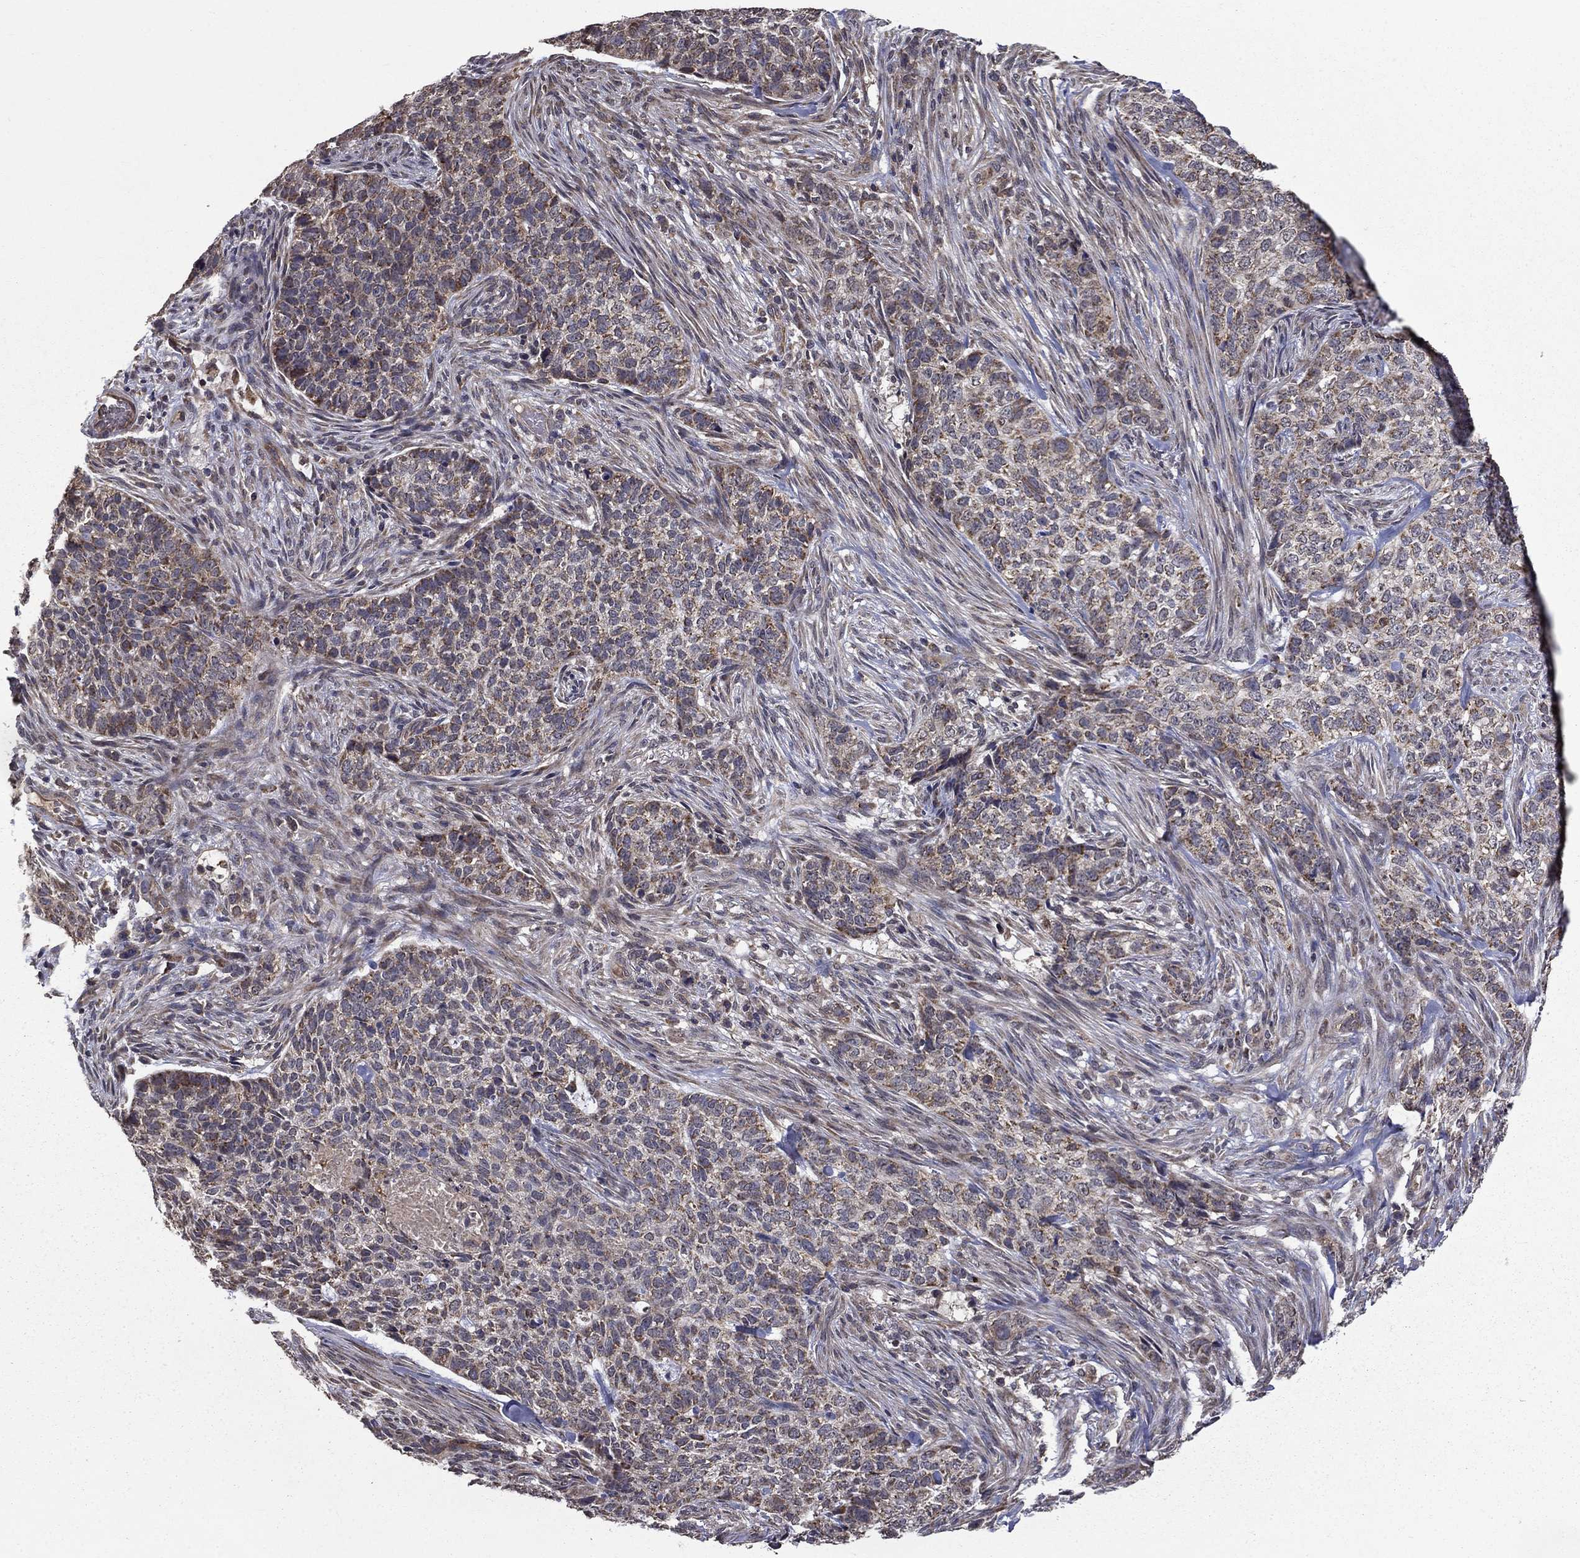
{"staining": {"intensity": "weak", "quantity": "25%-75%", "location": "cytoplasmic/membranous"}, "tissue": "skin cancer", "cell_type": "Tumor cells", "image_type": "cancer", "snomed": [{"axis": "morphology", "description": "Basal cell carcinoma"}, {"axis": "topography", "description": "Skin"}], "caption": "IHC (DAB) staining of skin basal cell carcinoma exhibits weak cytoplasmic/membranous protein positivity in about 25%-75% of tumor cells. The protein of interest is stained brown, and the nuclei are stained in blue (DAB (3,3'-diaminobenzidine) IHC with brightfield microscopy, high magnification).", "gene": "SLC2A13", "patient": {"sex": "female", "age": 69}}